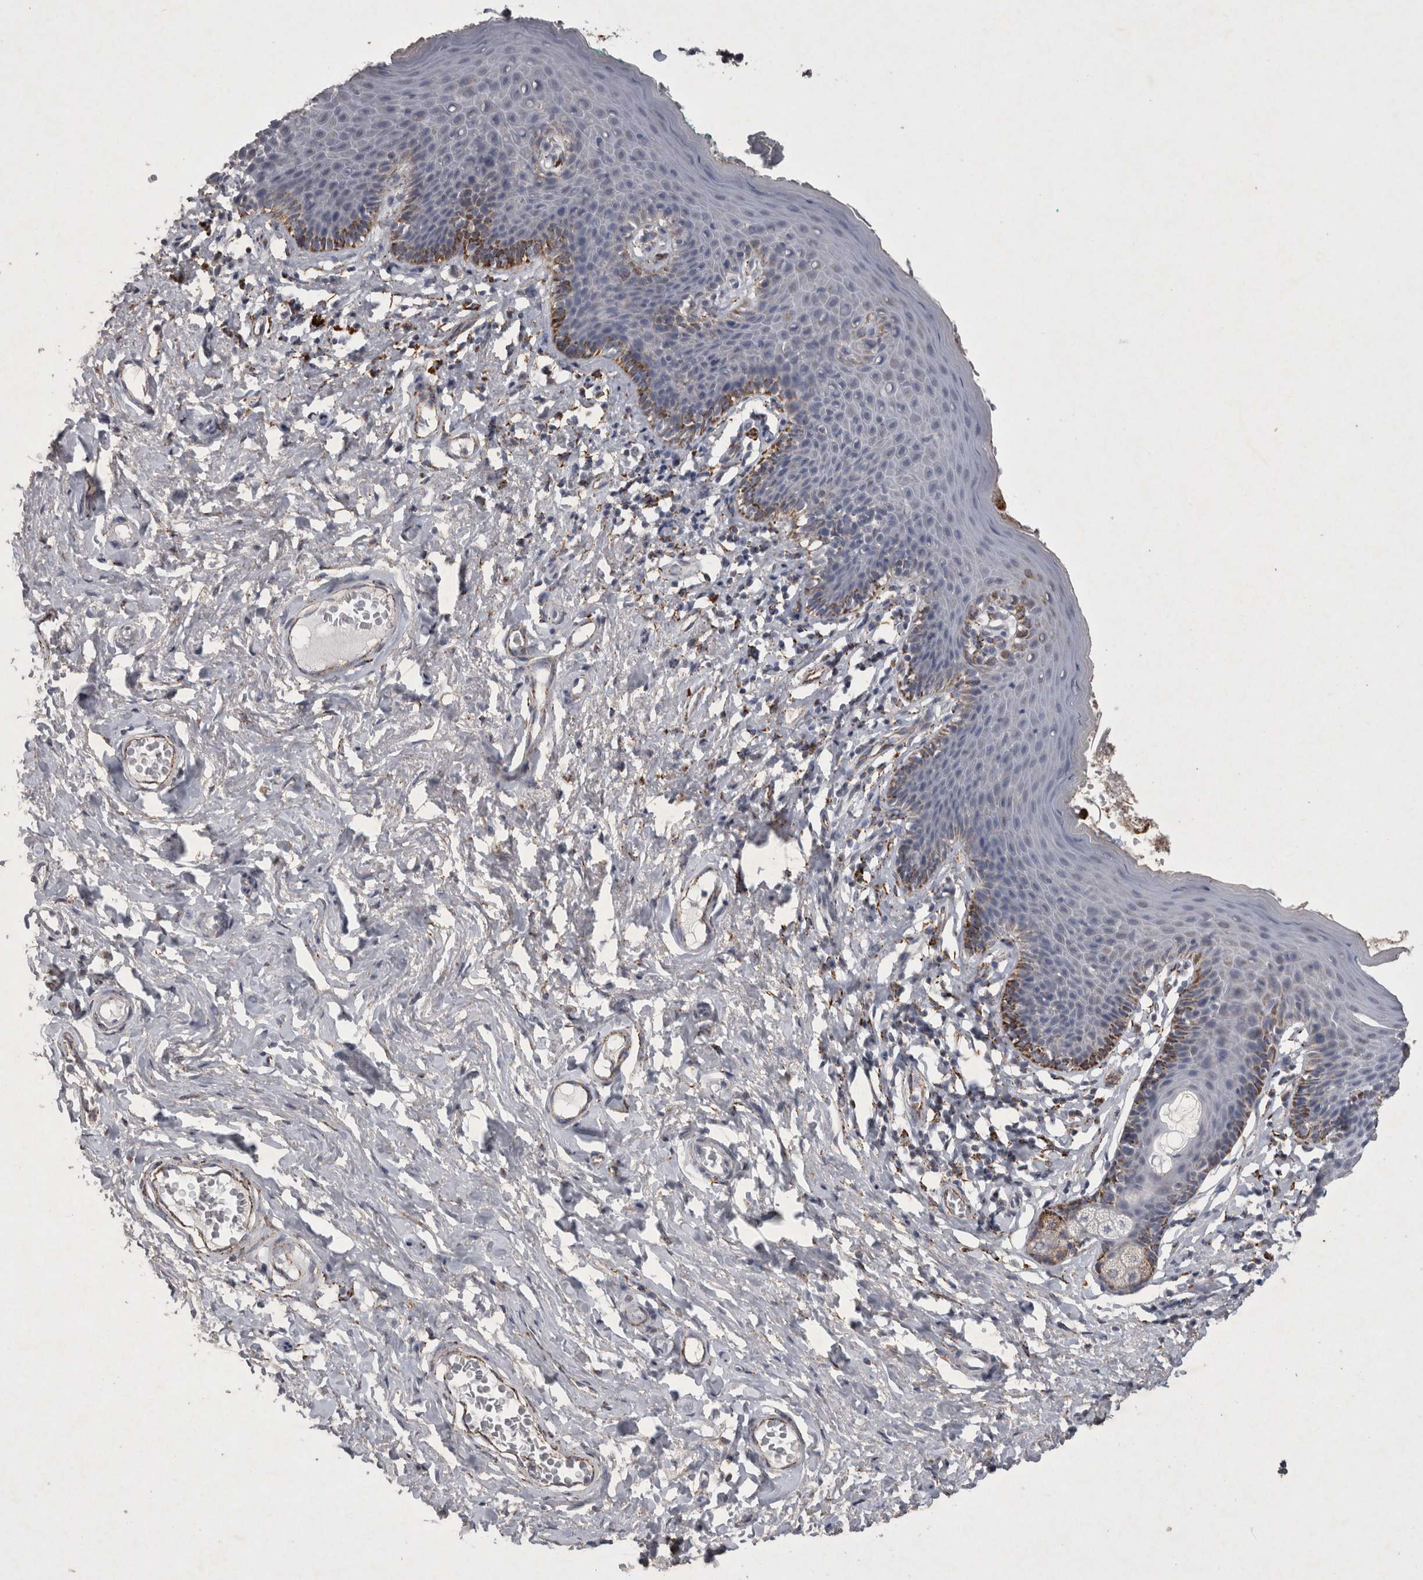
{"staining": {"intensity": "moderate", "quantity": "<25%", "location": "cytoplasmic/membranous"}, "tissue": "skin", "cell_type": "Epidermal cells", "image_type": "normal", "snomed": [{"axis": "morphology", "description": "Normal tissue, NOS"}, {"axis": "topography", "description": "Vulva"}], "caption": "Moderate cytoplasmic/membranous positivity for a protein is seen in about <25% of epidermal cells of normal skin using immunohistochemistry (IHC).", "gene": "DKK3", "patient": {"sex": "female", "age": 66}}